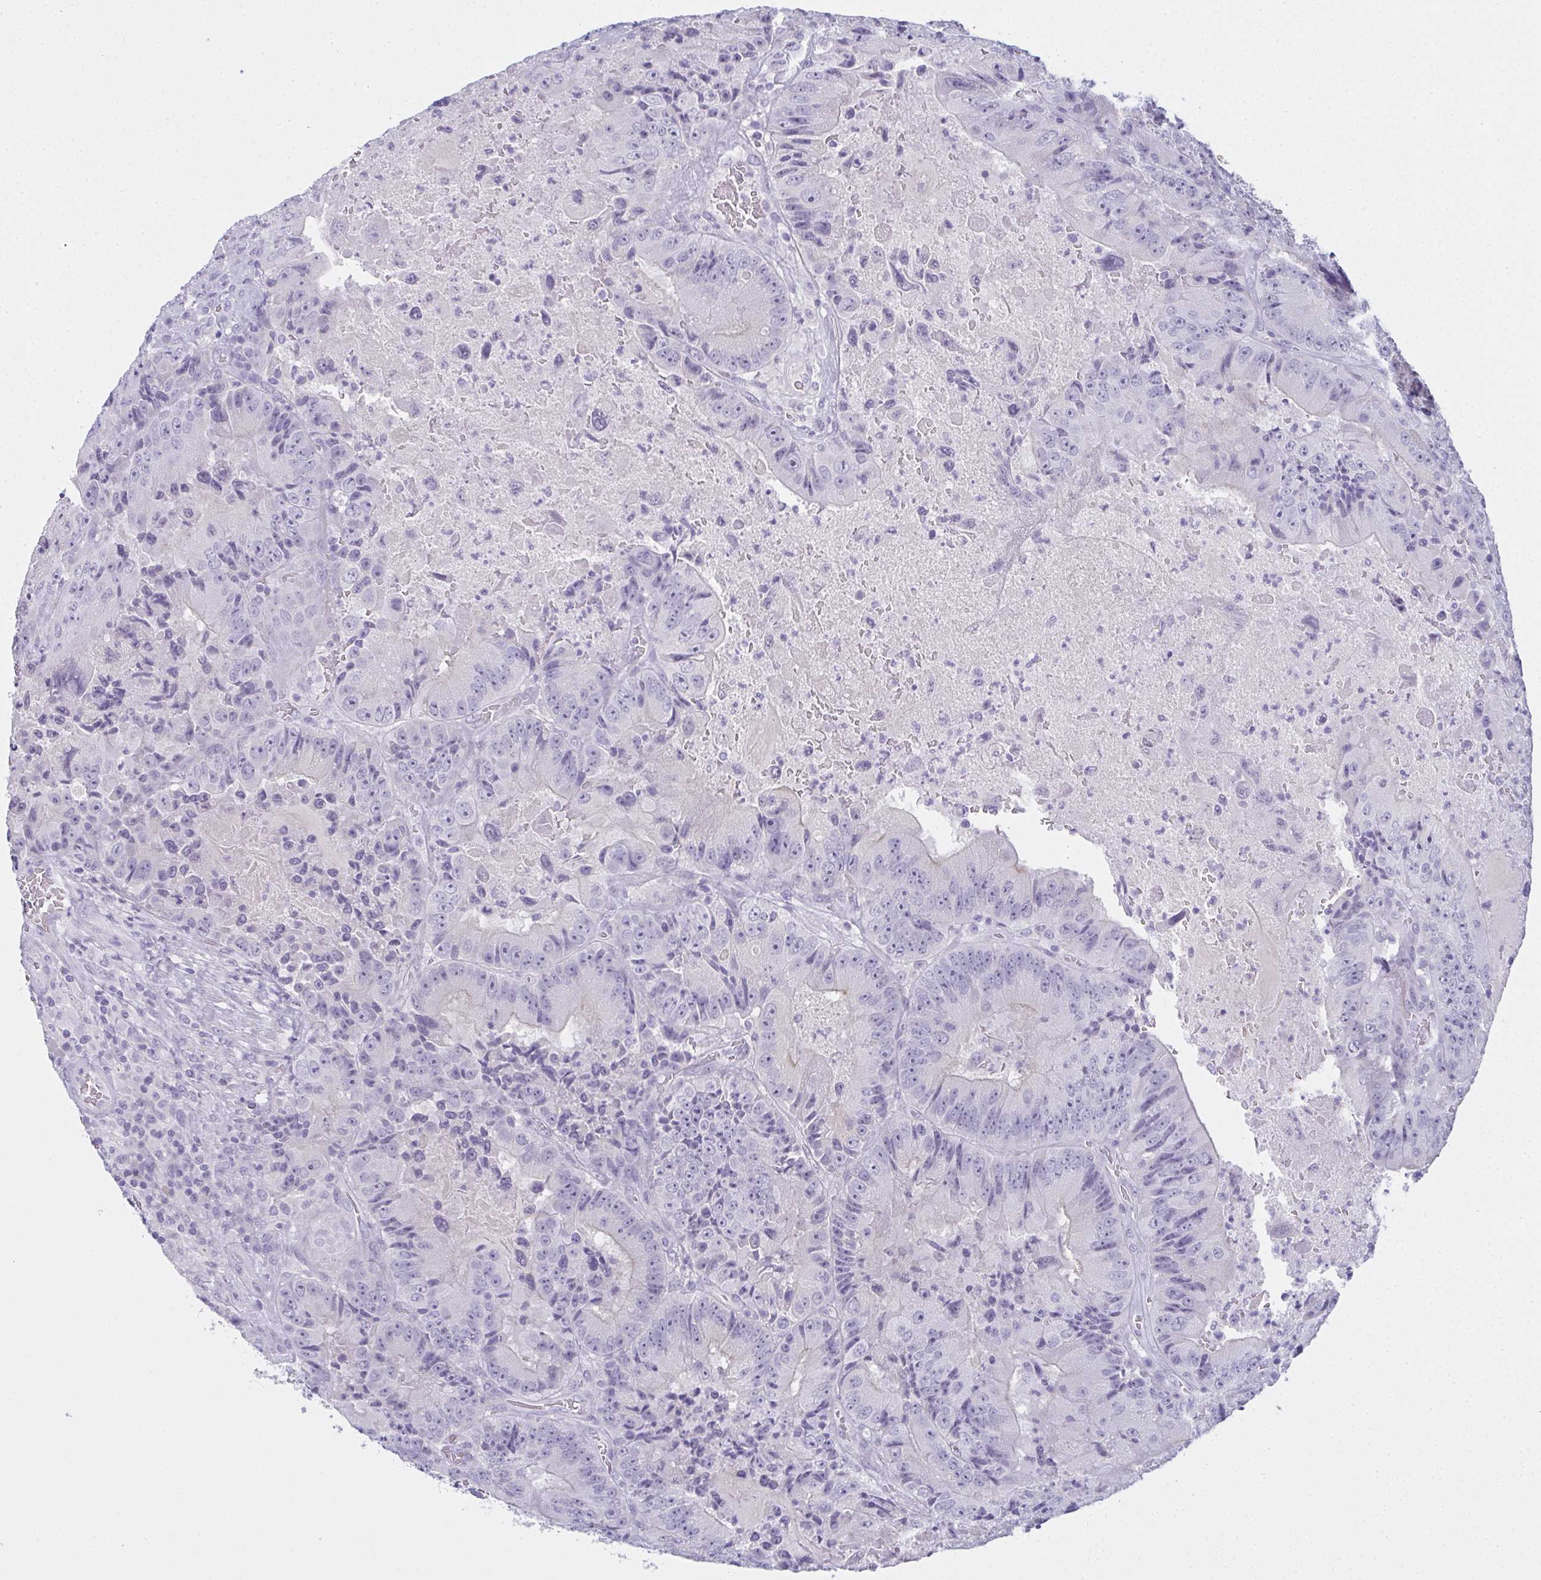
{"staining": {"intensity": "negative", "quantity": "none", "location": "none"}, "tissue": "colorectal cancer", "cell_type": "Tumor cells", "image_type": "cancer", "snomed": [{"axis": "morphology", "description": "Adenocarcinoma, NOS"}, {"axis": "topography", "description": "Colon"}], "caption": "The image demonstrates no staining of tumor cells in colorectal adenocarcinoma.", "gene": "SLC36A2", "patient": {"sex": "female", "age": 86}}